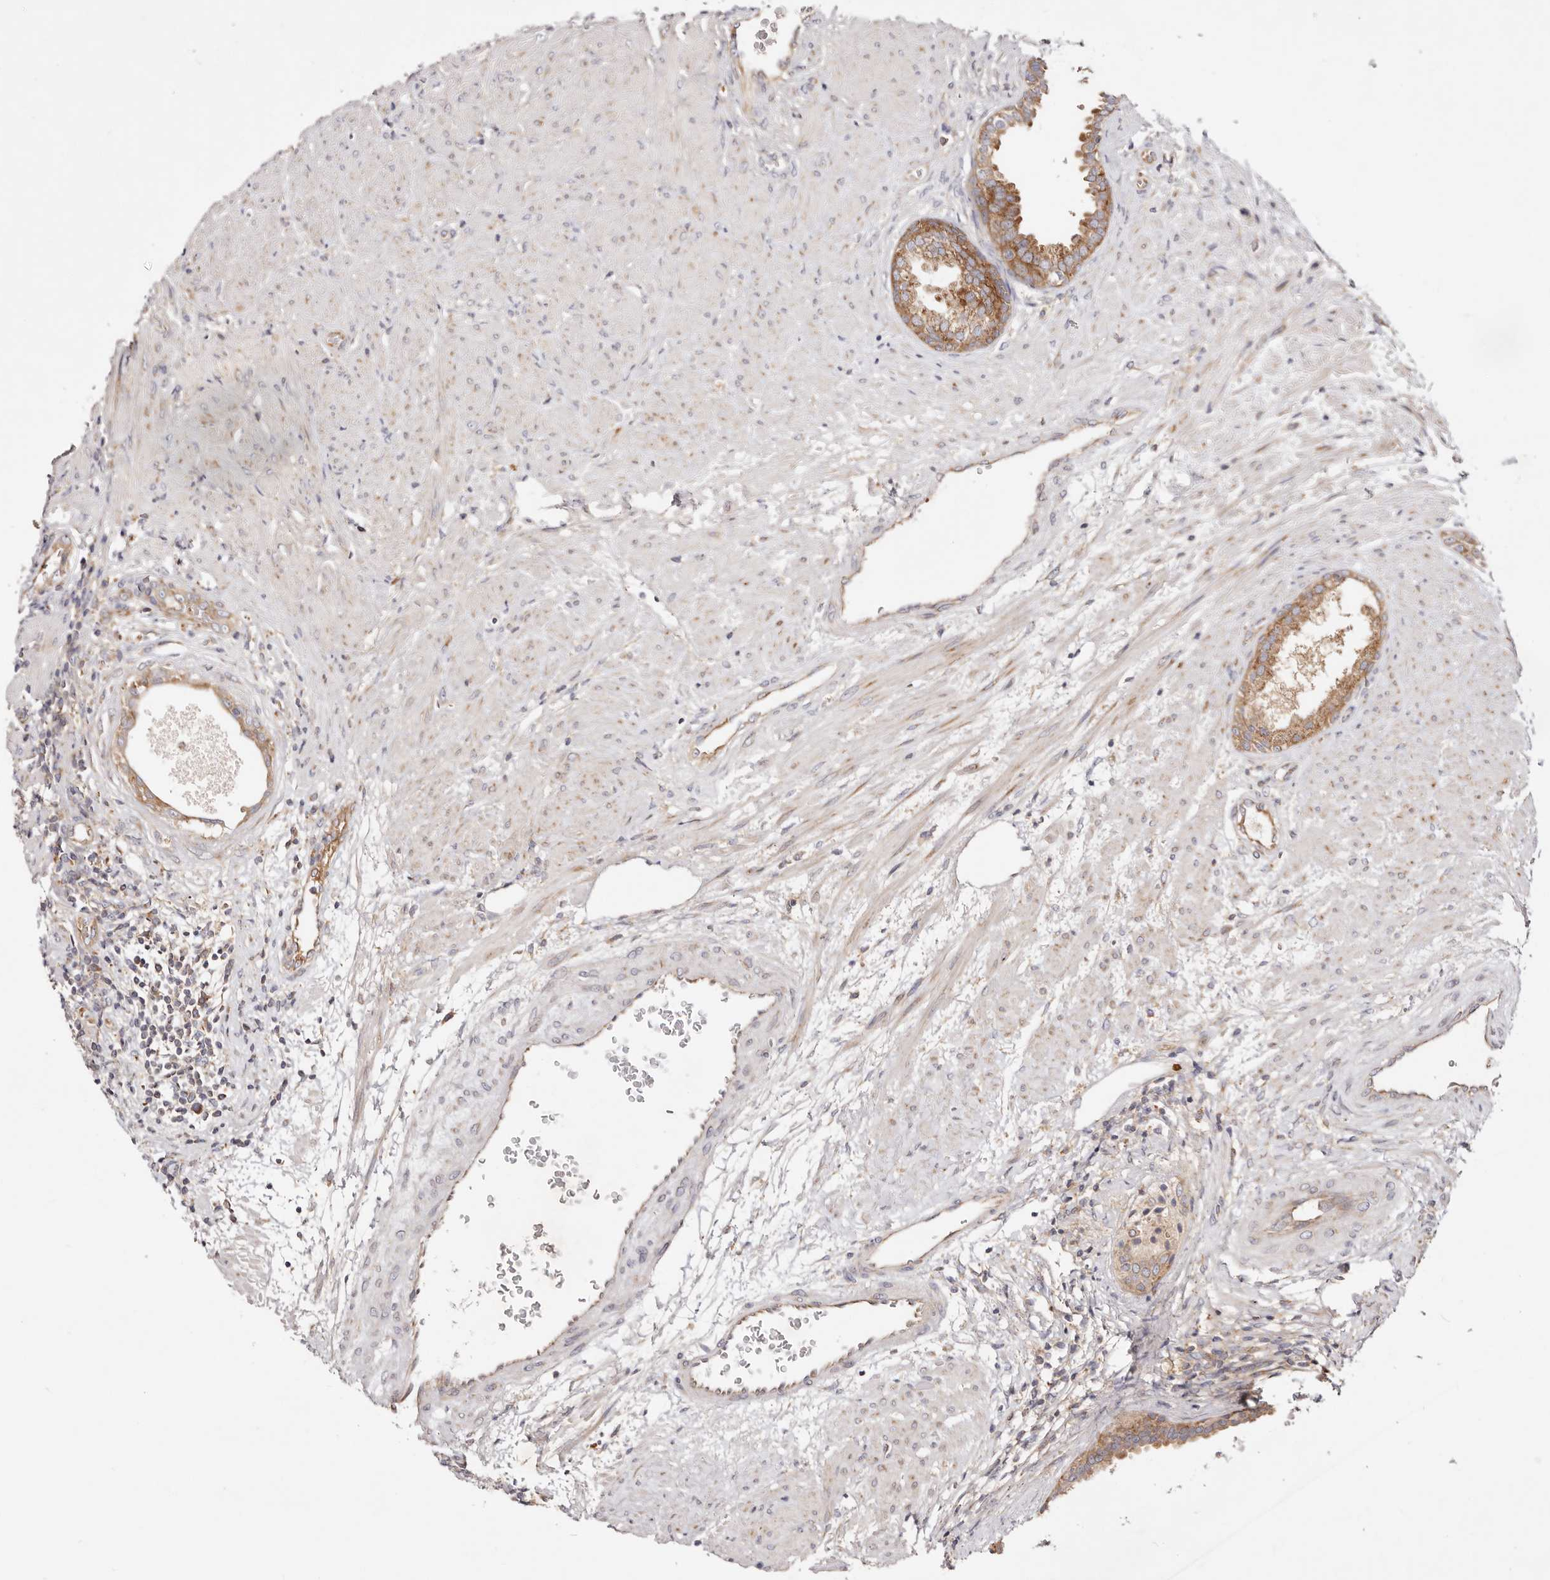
{"staining": {"intensity": "moderate", "quantity": ">75%", "location": "cytoplasmic/membranous"}, "tissue": "prostate", "cell_type": "Glandular cells", "image_type": "normal", "snomed": [{"axis": "morphology", "description": "Normal tissue, NOS"}, {"axis": "topography", "description": "Prostate"}], "caption": "Immunohistochemical staining of unremarkable prostate exhibits moderate cytoplasmic/membranous protein positivity in about >75% of glandular cells. (Stains: DAB (3,3'-diaminobenzidine) in brown, nuclei in blue, Microscopy: brightfield microscopy at high magnification).", "gene": "GNA13", "patient": {"sex": "male", "age": 76}}